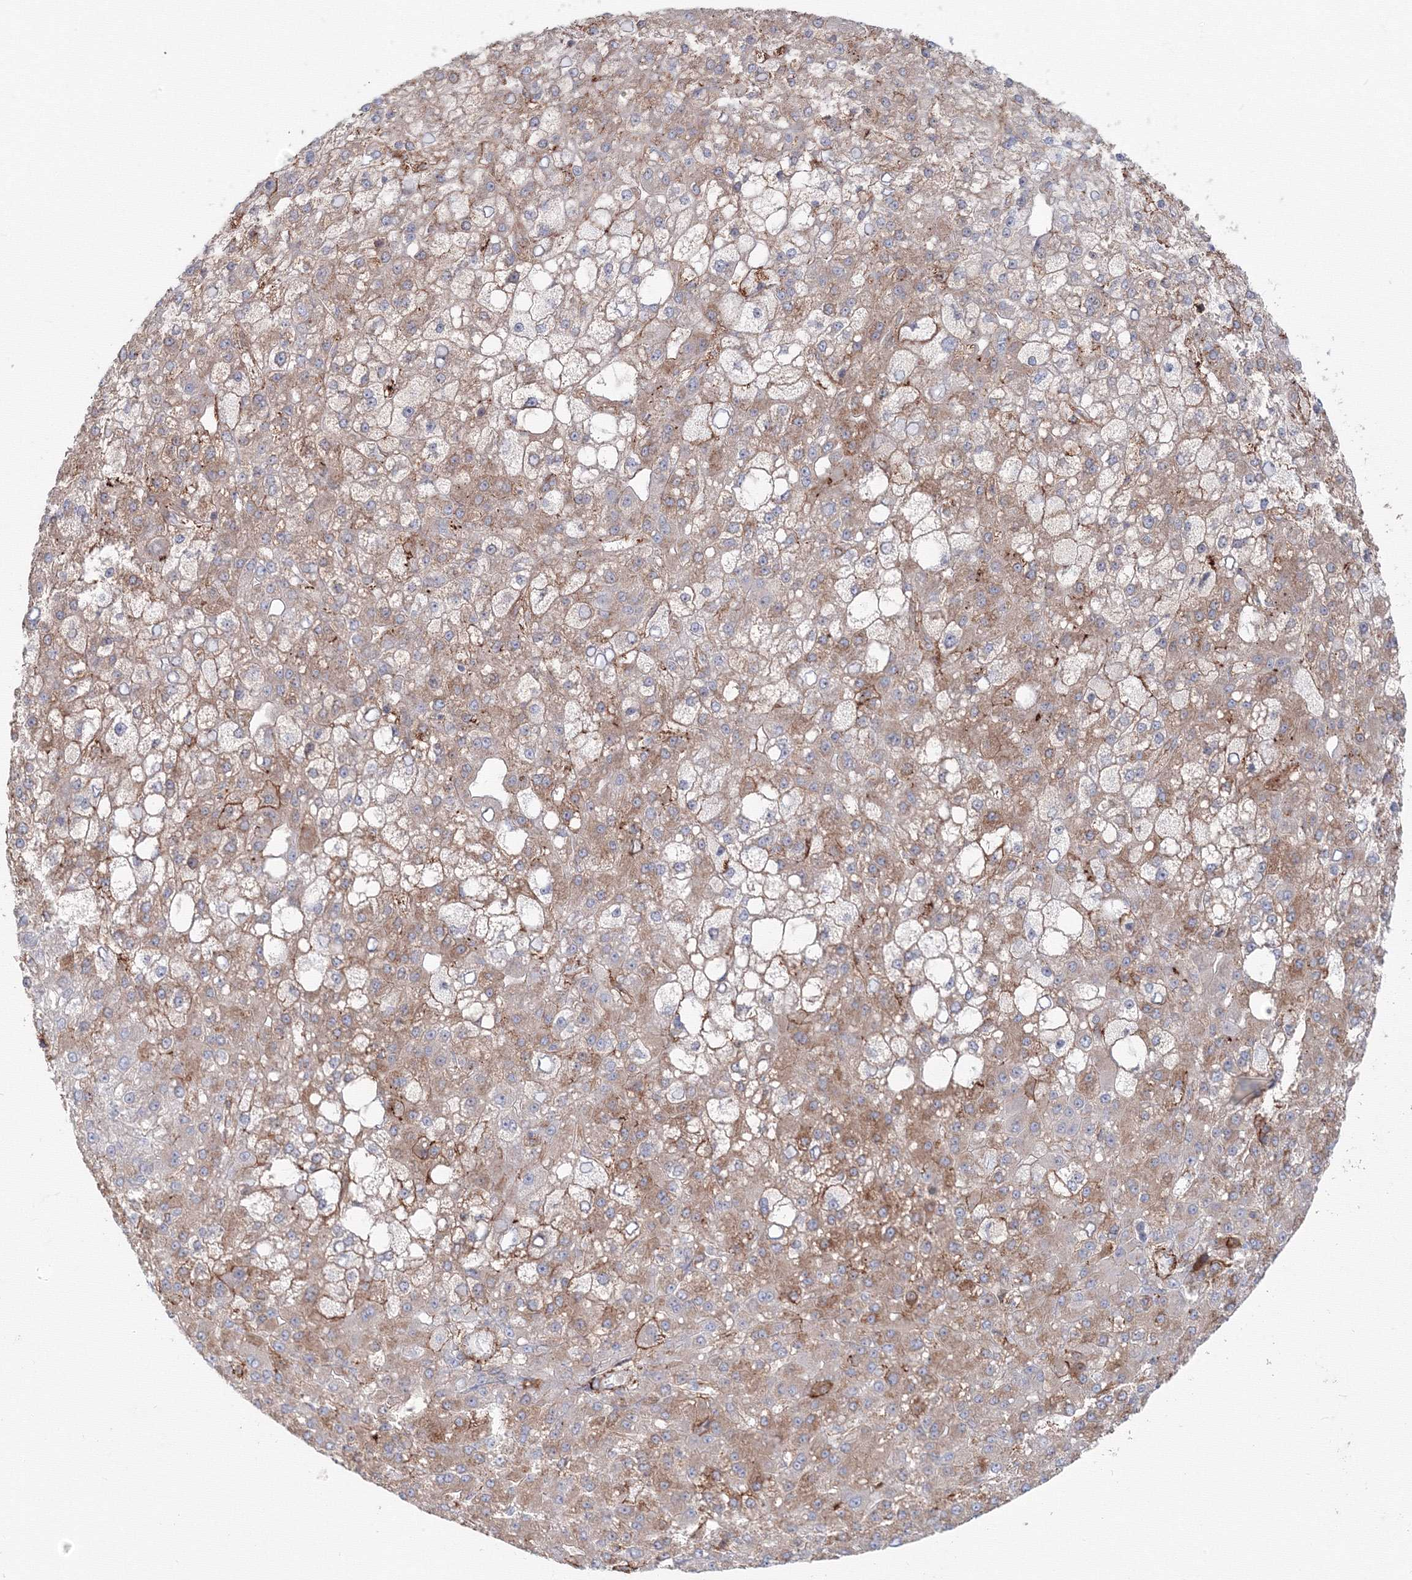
{"staining": {"intensity": "moderate", "quantity": "<25%", "location": "cytoplasmic/membranous"}, "tissue": "liver cancer", "cell_type": "Tumor cells", "image_type": "cancer", "snomed": [{"axis": "morphology", "description": "Carcinoma, Hepatocellular, NOS"}, {"axis": "topography", "description": "Liver"}], "caption": "Tumor cells reveal low levels of moderate cytoplasmic/membranous staining in about <25% of cells in human hepatocellular carcinoma (liver).", "gene": "SH3PXD2A", "patient": {"sex": "male", "age": 67}}